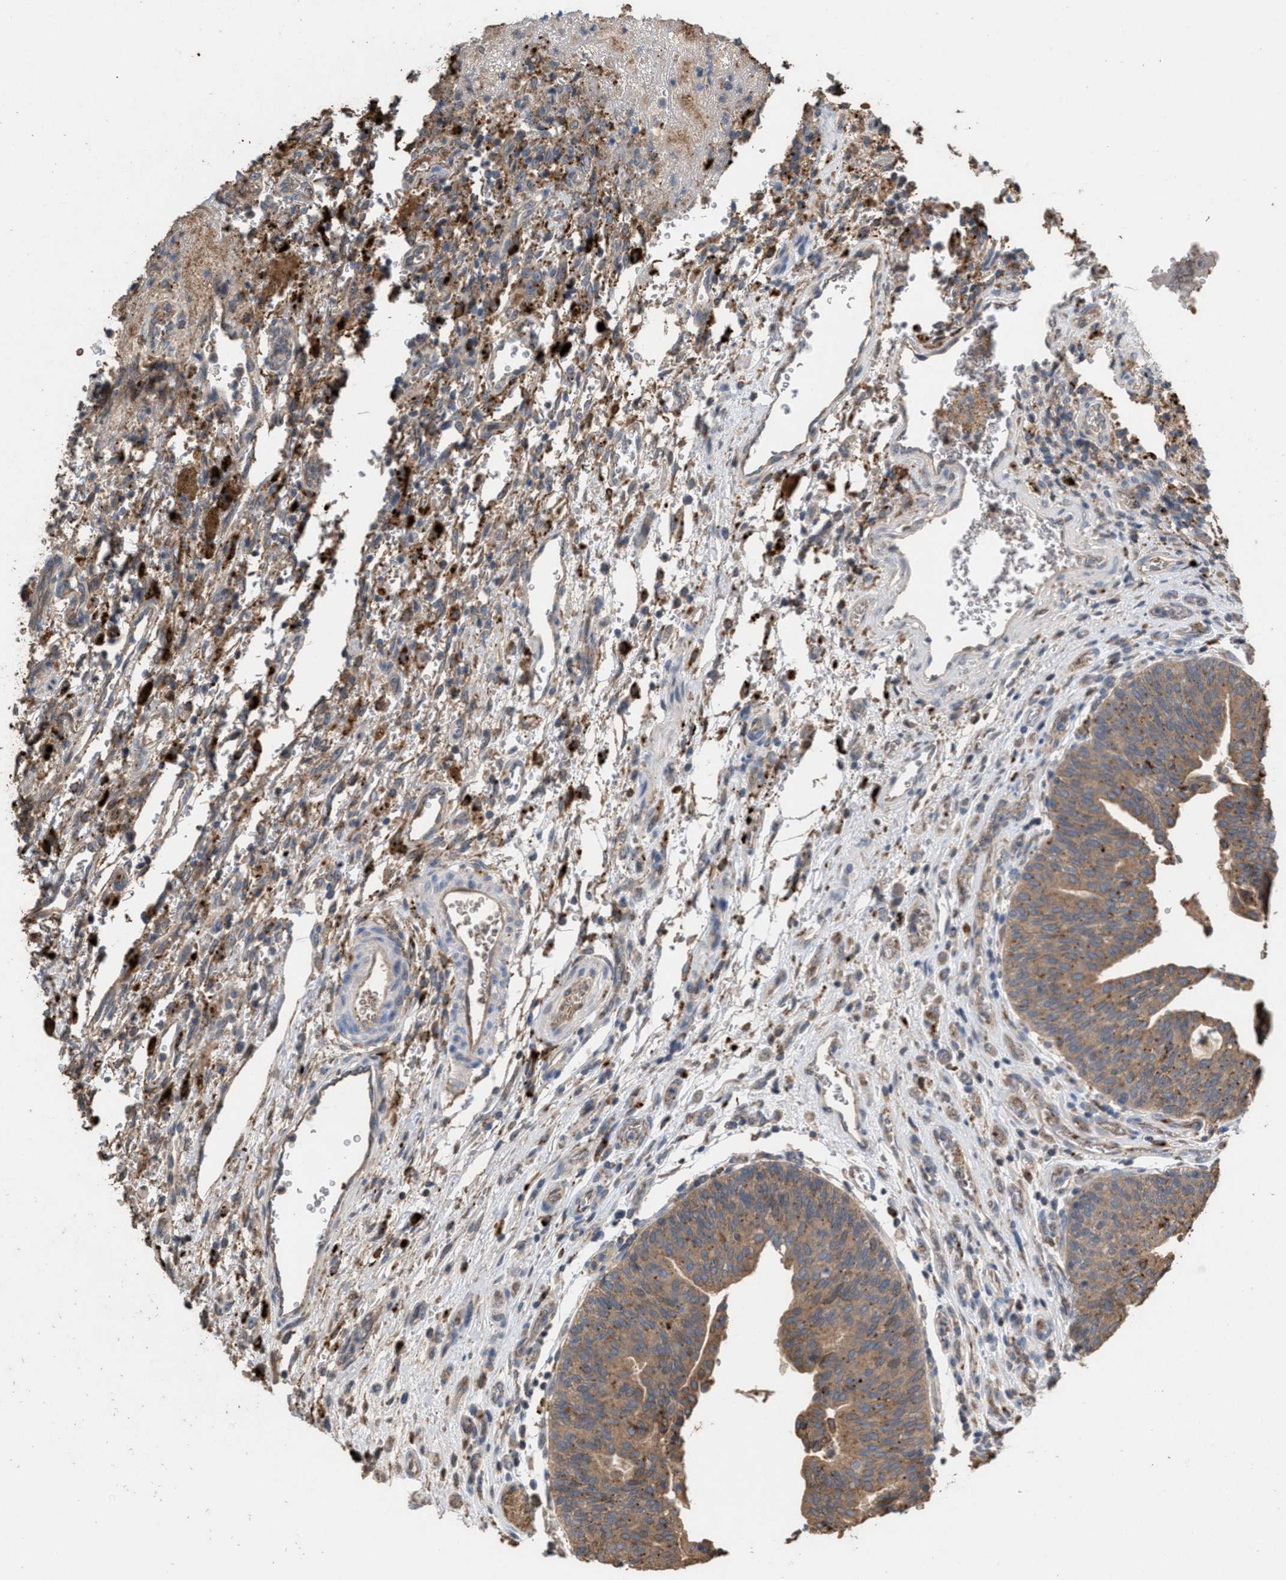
{"staining": {"intensity": "weak", "quantity": ">75%", "location": "cytoplasmic/membranous"}, "tissue": "urothelial cancer", "cell_type": "Tumor cells", "image_type": "cancer", "snomed": [{"axis": "morphology", "description": "Urothelial carcinoma, Low grade"}, {"axis": "morphology", "description": "Urothelial carcinoma, High grade"}, {"axis": "topography", "description": "Urinary bladder"}], "caption": "Immunohistochemistry (IHC) histopathology image of neoplastic tissue: human urothelial cancer stained using immunohistochemistry demonstrates low levels of weak protein expression localized specifically in the cytoplasmic/membranous of tumor cells, appearing as a cytoplasmic/membranous brown color.", "gene": "ELMO3", "patient": {"sex": "male", "age": 35}}